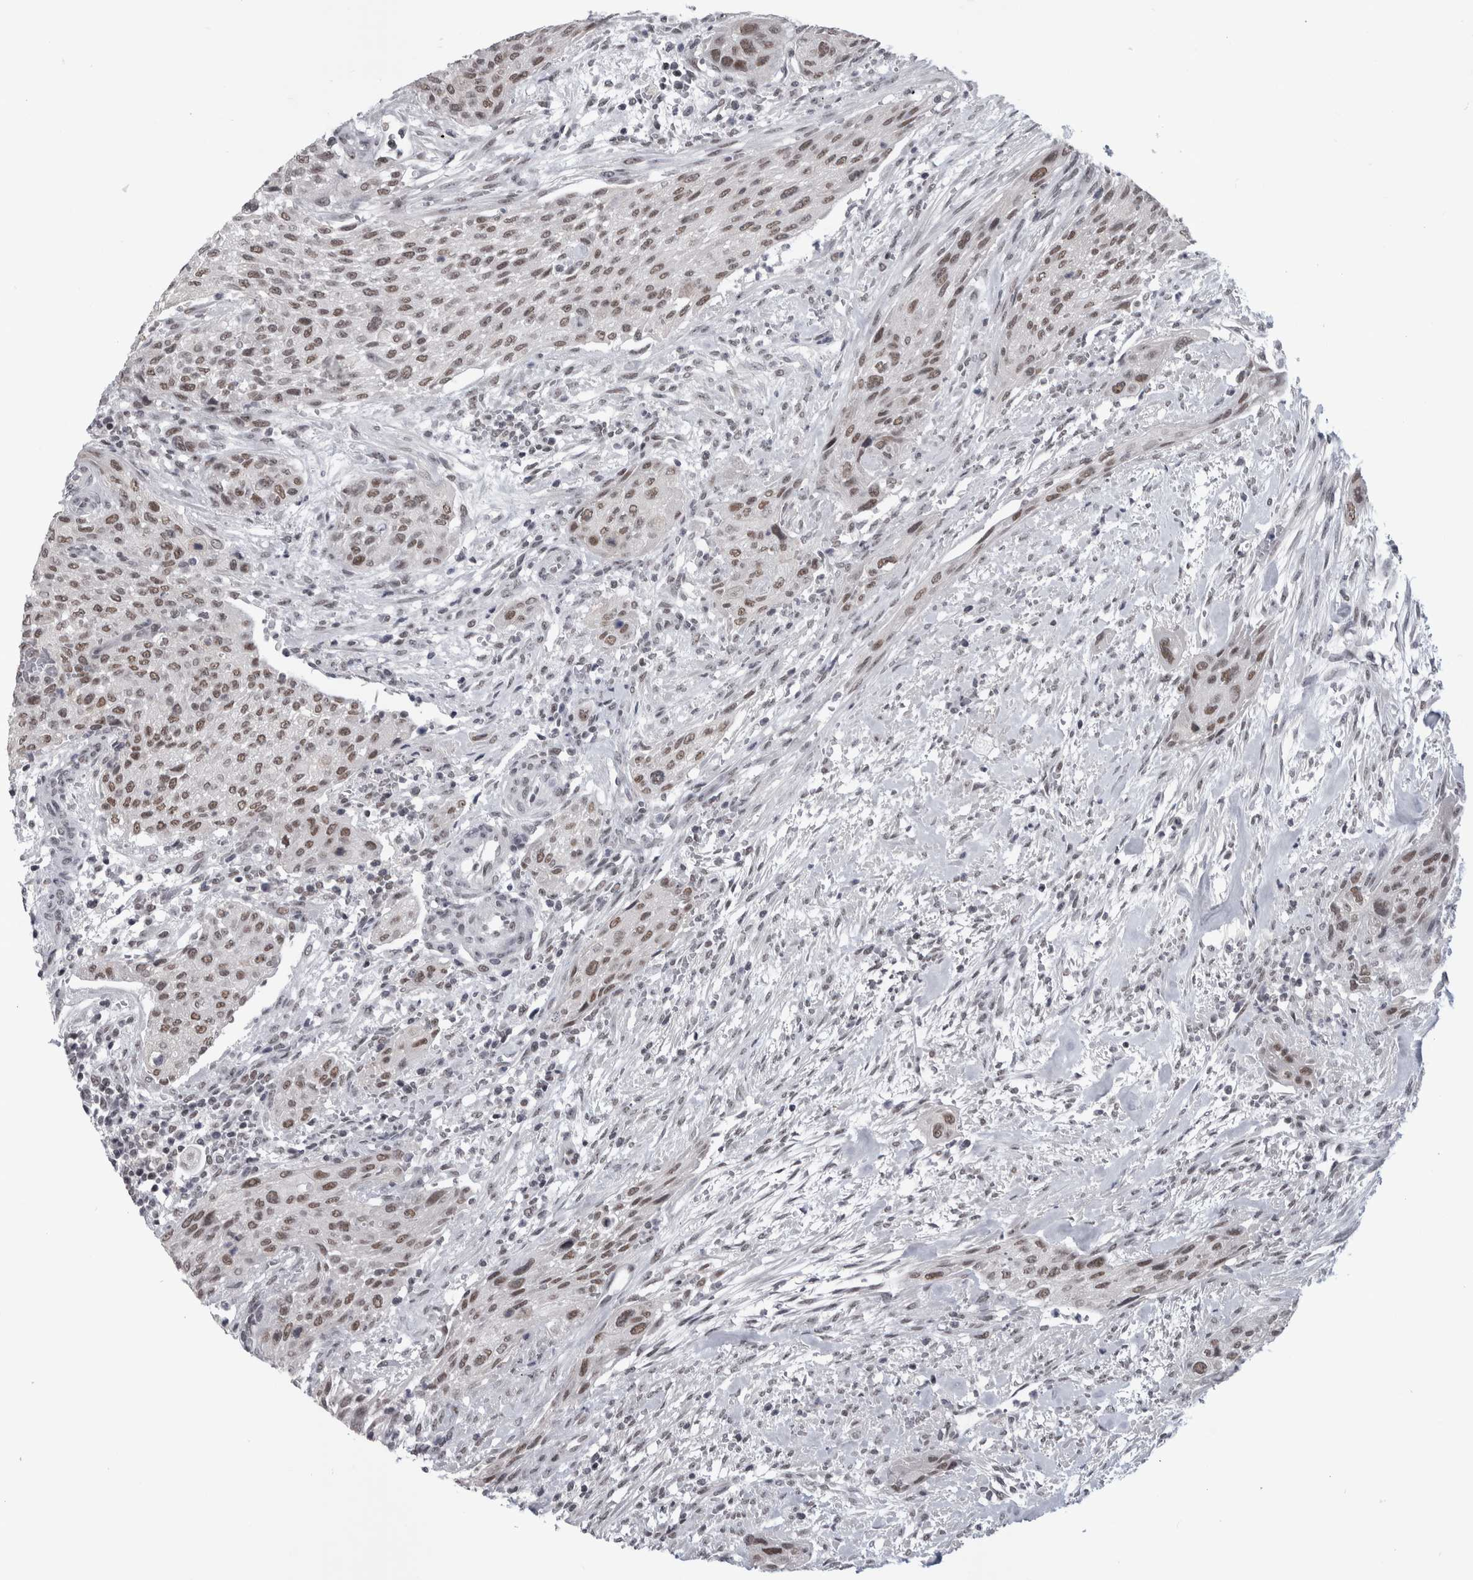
{"staining": {"intensity": "moderate", "quantity": ">75%", "location": "nuclear"}, "tissue": "urothelial cancer", "cell_type": "Tumor cells", "image_type": "cancer", "snomed": [{"axis": "morphology", "description": "Urothelial carcinoma, Low grade"}, {"axis": "morphology", "description": "Urothelial carcinoma, High grade"}, {"axis": "topography", "description": "Urinary bladder"}], "caption": "Tumor cells display medium levels of moderate nuclear positivity in about >75% of cells in human urothelial cancer.", "gene": "ARID4B", "patient": {"sex": "male", "age": 35}}